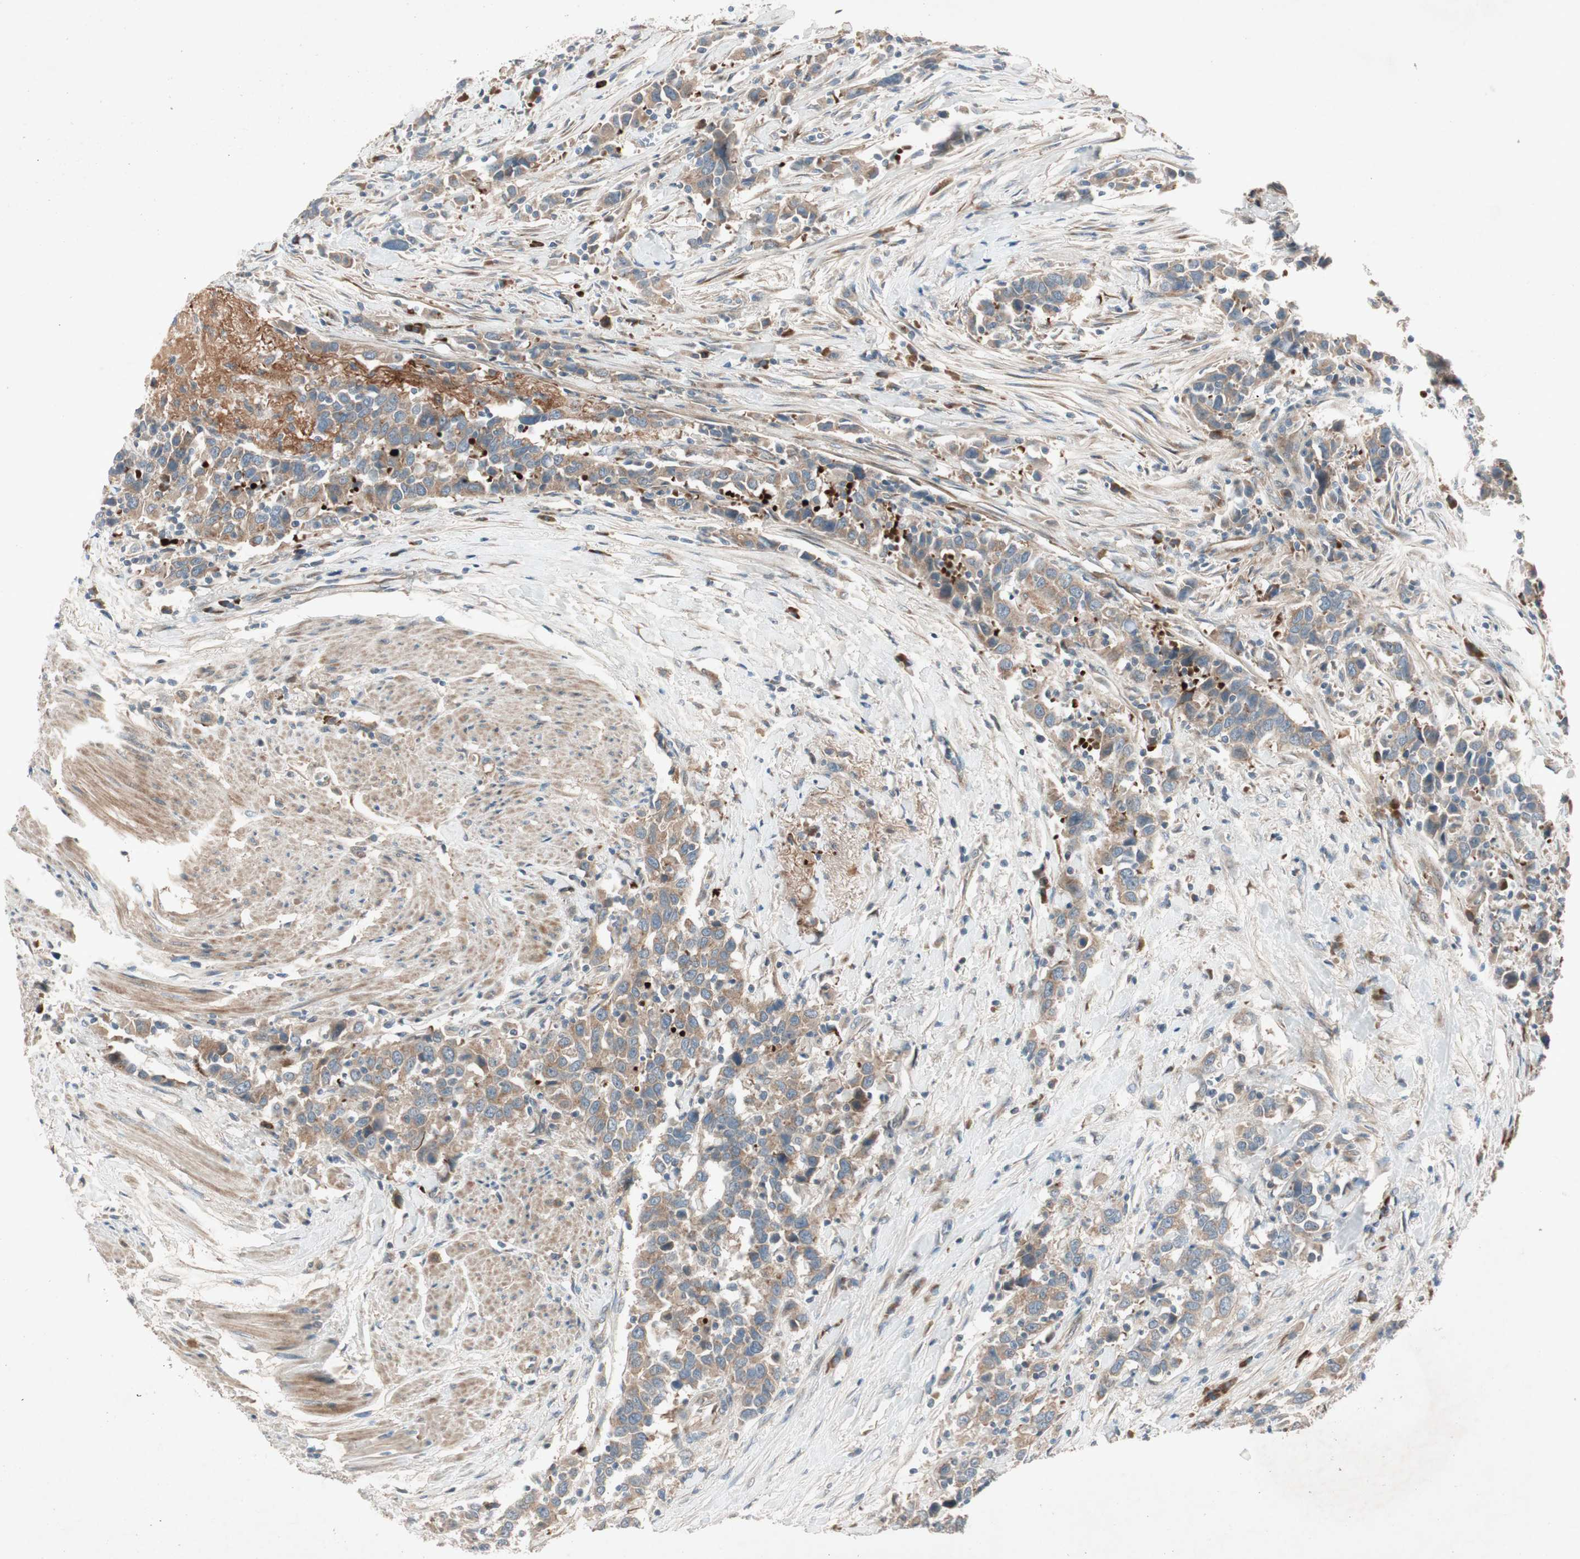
{"staining": {"intensity": "weak", "quantity": ">75%", "location": "cytoplasmic/membranous"}, "tissue": "urothelial cancer", "cell_type": "Tumor cells", "image_type": "cancer", "snomed": [{"axis": "morphology", "description": "Urothelial carcinoma, High grade"}, {"axis": "topography", "description": "Urinary bladder"}], "caption": "High-grade urothelial carcinoma tissue exhibits weak cytoplasmic/membranous positivity in approximately >75% of tumor cells, visualized by immunohistochemistry. (DAB (3,3'-diaminobenzidine) IHC, brown staining for protein, blue staining for nuclei).", "gene": "APOO", "patient": {"sex": "male", "age": 61}}